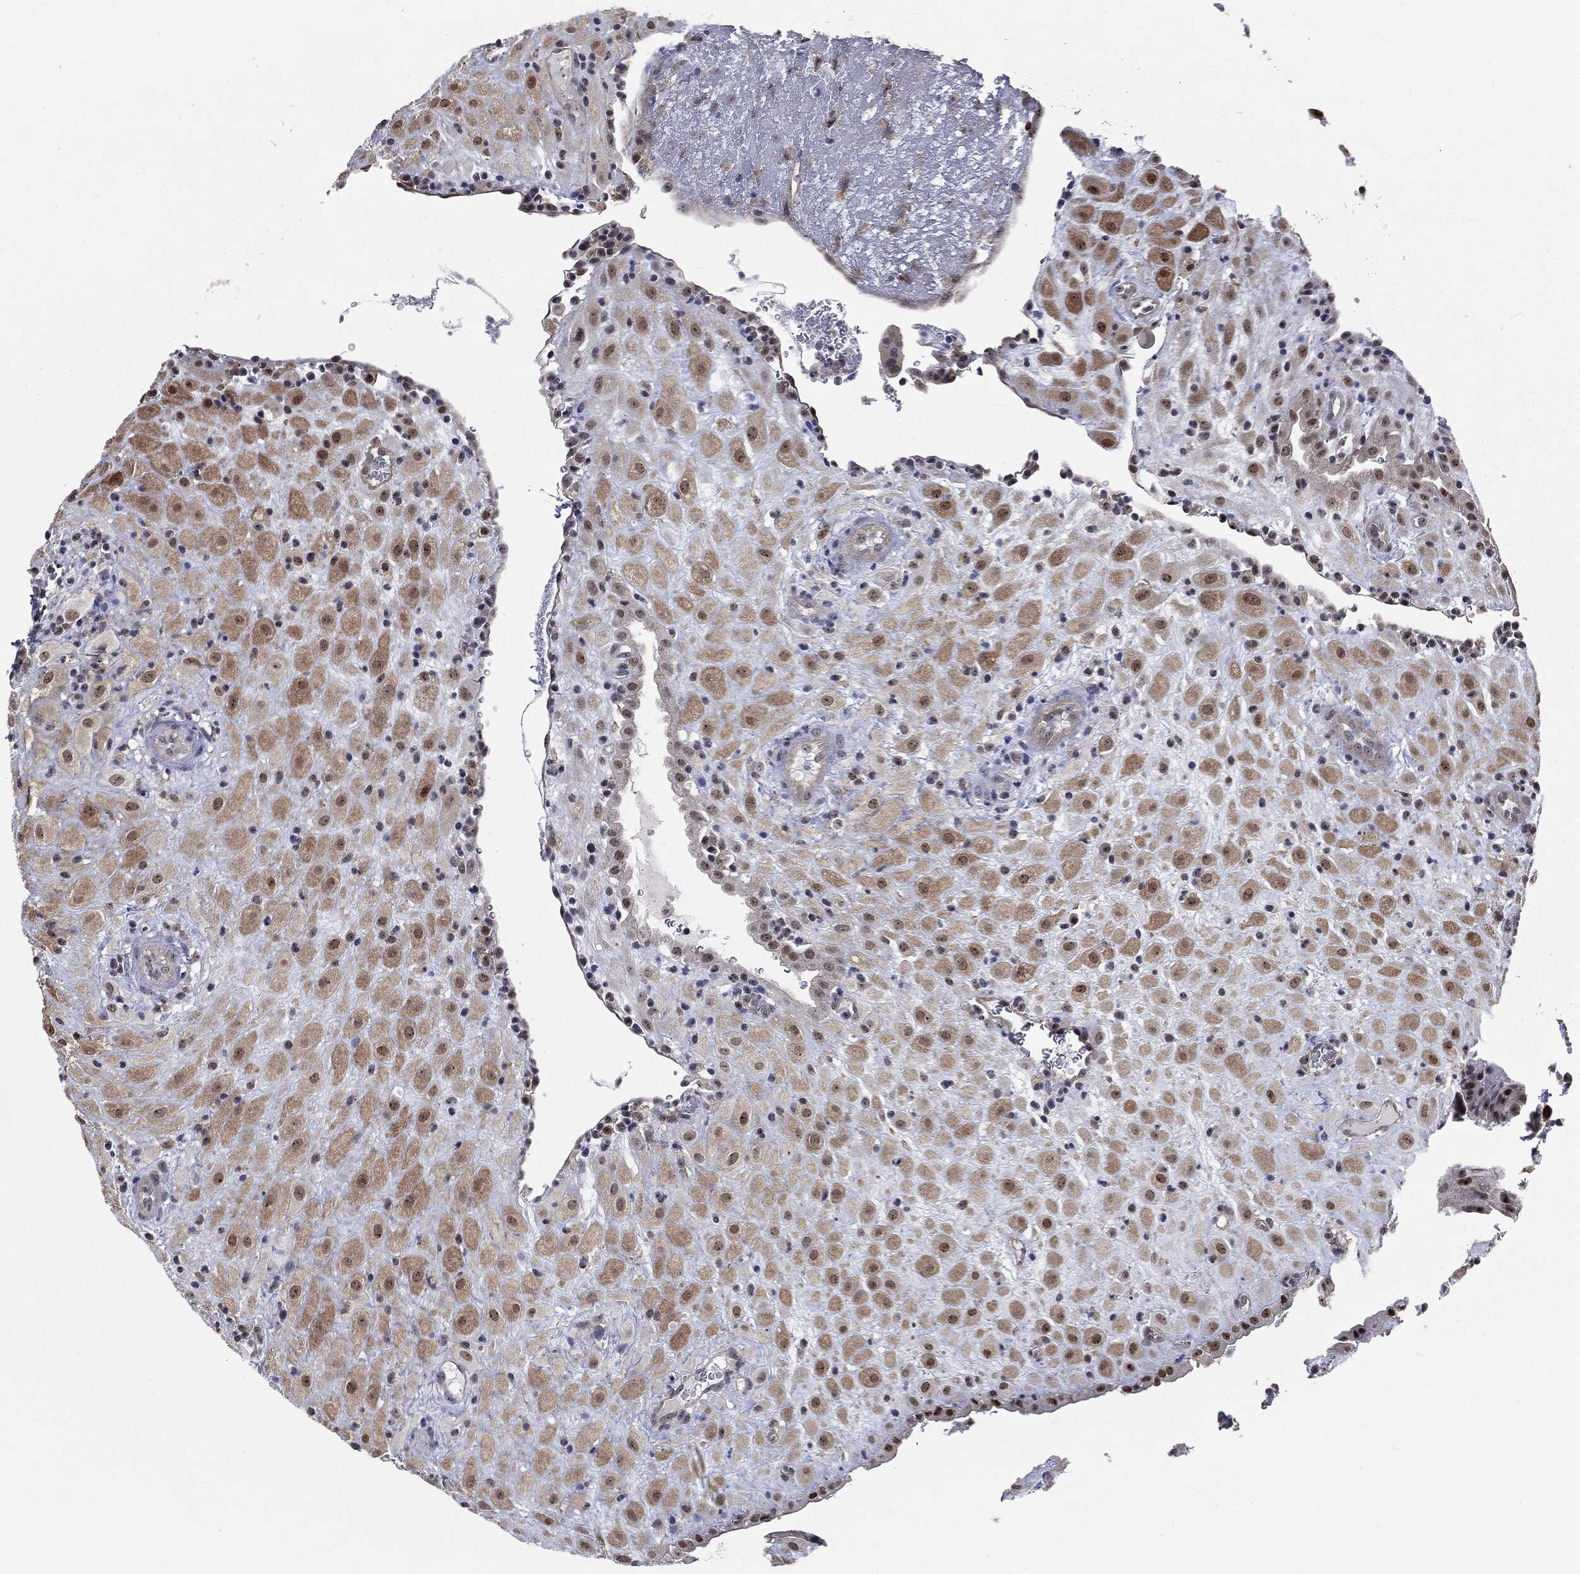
{"staining": {"intensity": "moderate", "quantity": ">75%", "location": "cytoplasmic/membranous,nuclear"}, "tissue": "placenta", "cell_type": "Decidual cells", "image_type": "normal", "snomed": [{"axis": "morphology", "description": "Normal tissue, NOS"}, {"axis": "topography", "description": "Placenta"}], "caption": "IHC staining of benign placenta, which displays medium levels of moderate cytoplasmic/membranous,nuclear expression in about >75% of decidual cells indicating moderate cytoplasmic/membranous,nuclear protein expression. The staining was performed using DAB (brown) for protein detection and nuclei were counterstained in hematoxylin (blue).", "gene": "TRMT1L", "patient": {"sex": "female", "age": 19}}